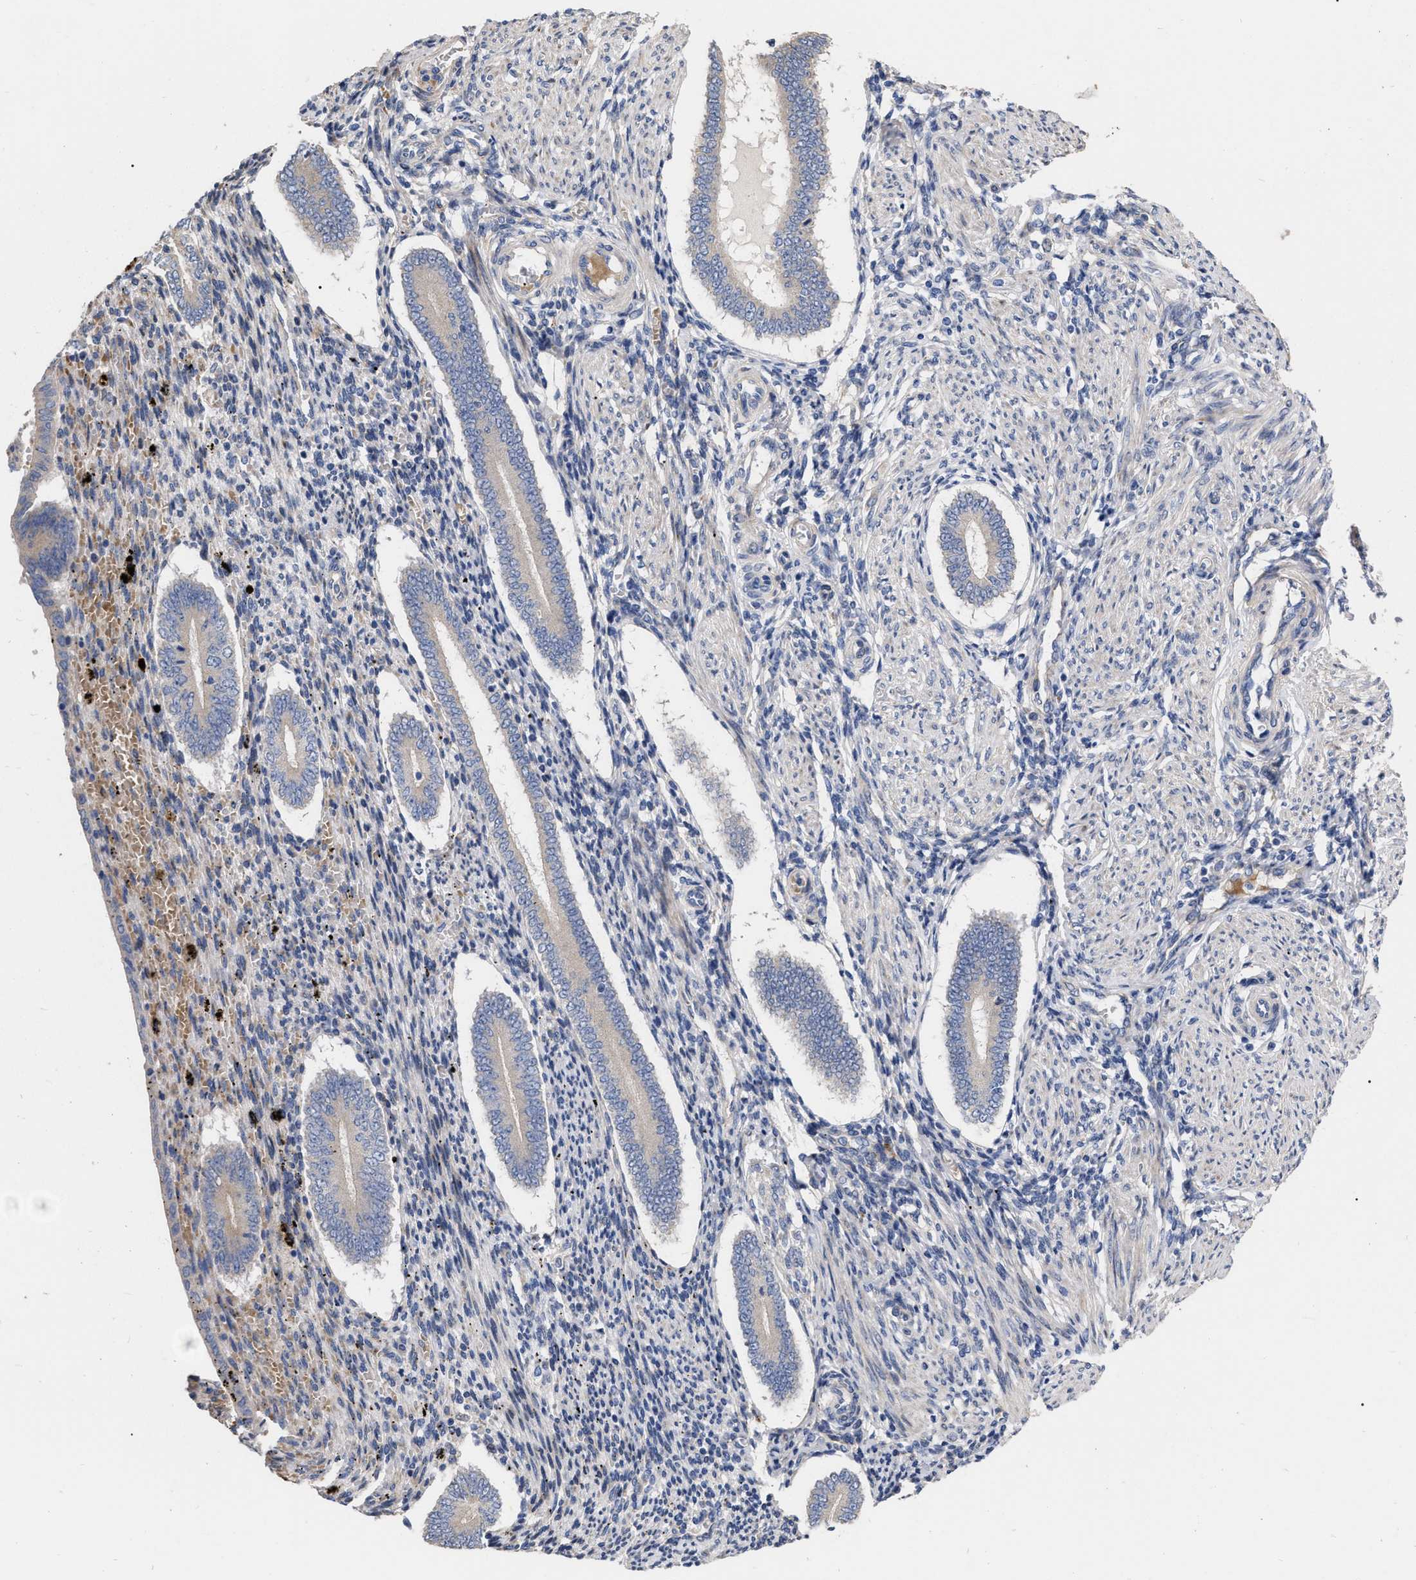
{"staining": {"intensity": "weak", "quantity": "<25%", "location": "cytoplasmic/membranous"}, "tissue": "endometrium", "cell_type": "Cells in endometrial stroma", "image_type": "normal", "snomed": [{"axis": "morphology", "description": "Normal tissue, NOS"}, {"axis": "topography", "description": "Endometrium"}], "caption": "Image shows no significant protein expression in cells in endometrial stroma of benign endometrium.", "gene": "MLST8", "patient": {"sex": "female", "age": 42}}